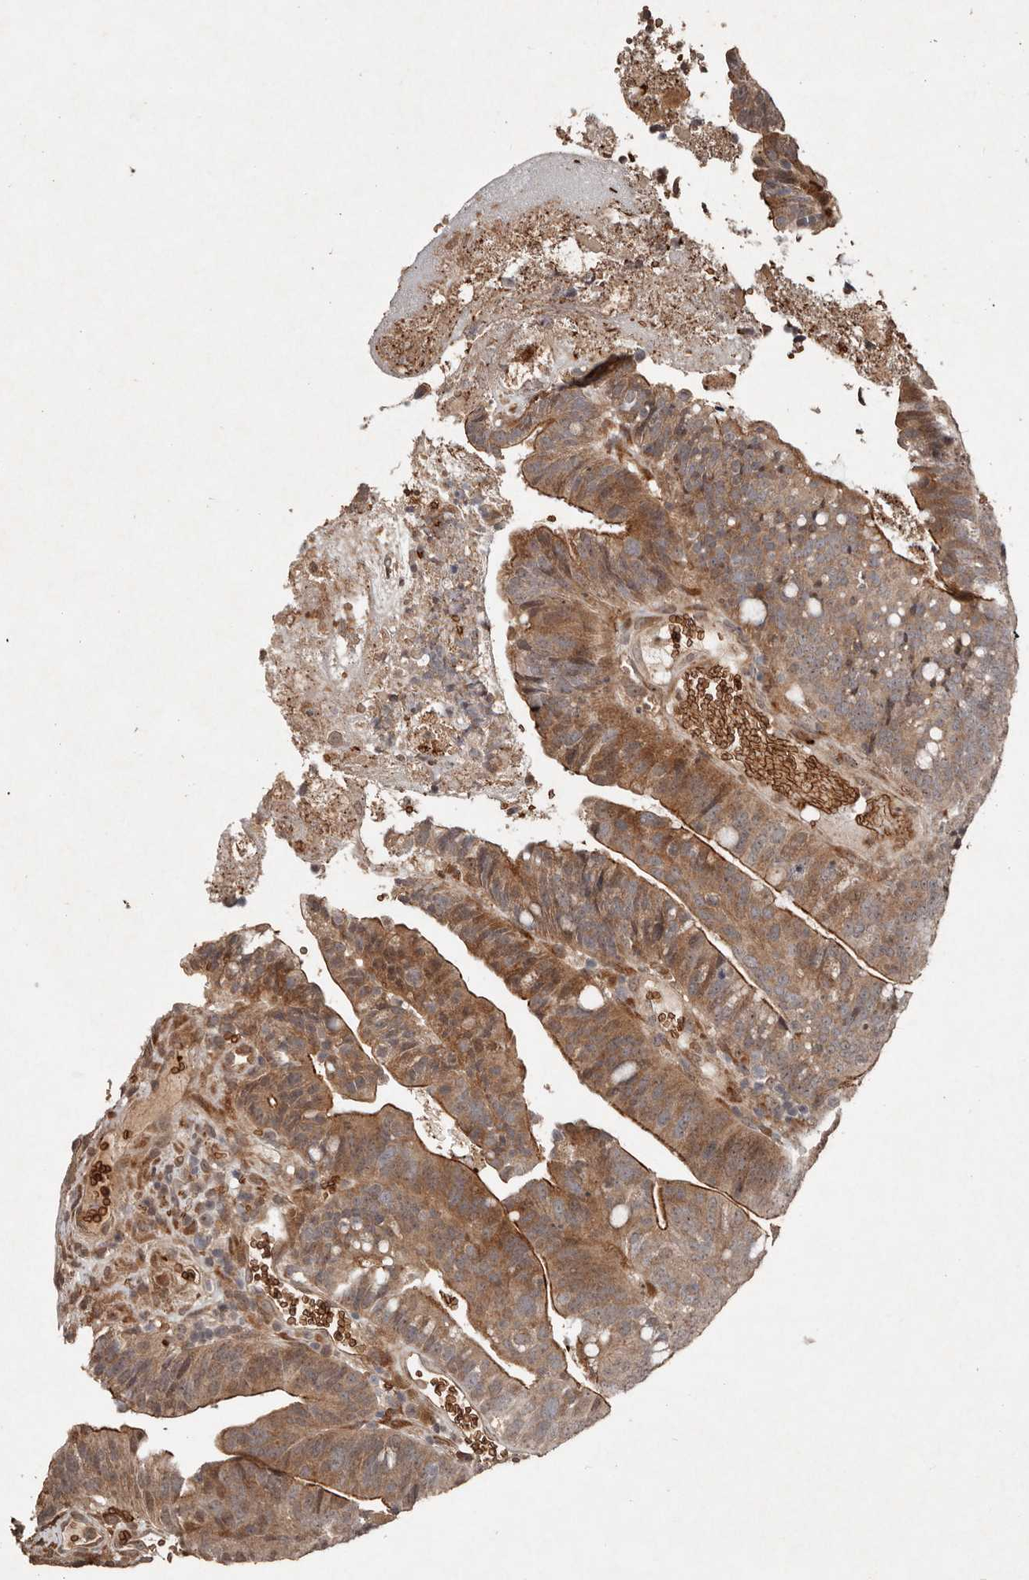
{"staining": {"intensity": "moderate", "quantity": ">75%", "location": "cytoplasmic/membranous"}, "tissue": "colorectal cancer", "cell_type": "Tumor cells", "image_type": "cancer", "snomed": [{"axis": "morphology", "description": "Adenocarcinoma, NOS"}, {"axis": "topography", "description": "Colon"}], "caption": "Colorectal cancer was stained to show a protein in brown. There is medium levels of moderate cytoplasmic/membranous staining in about >75% of tumor cells.", "gene": "DIP2C", "patient": {"sex": "female", "age": 66}}